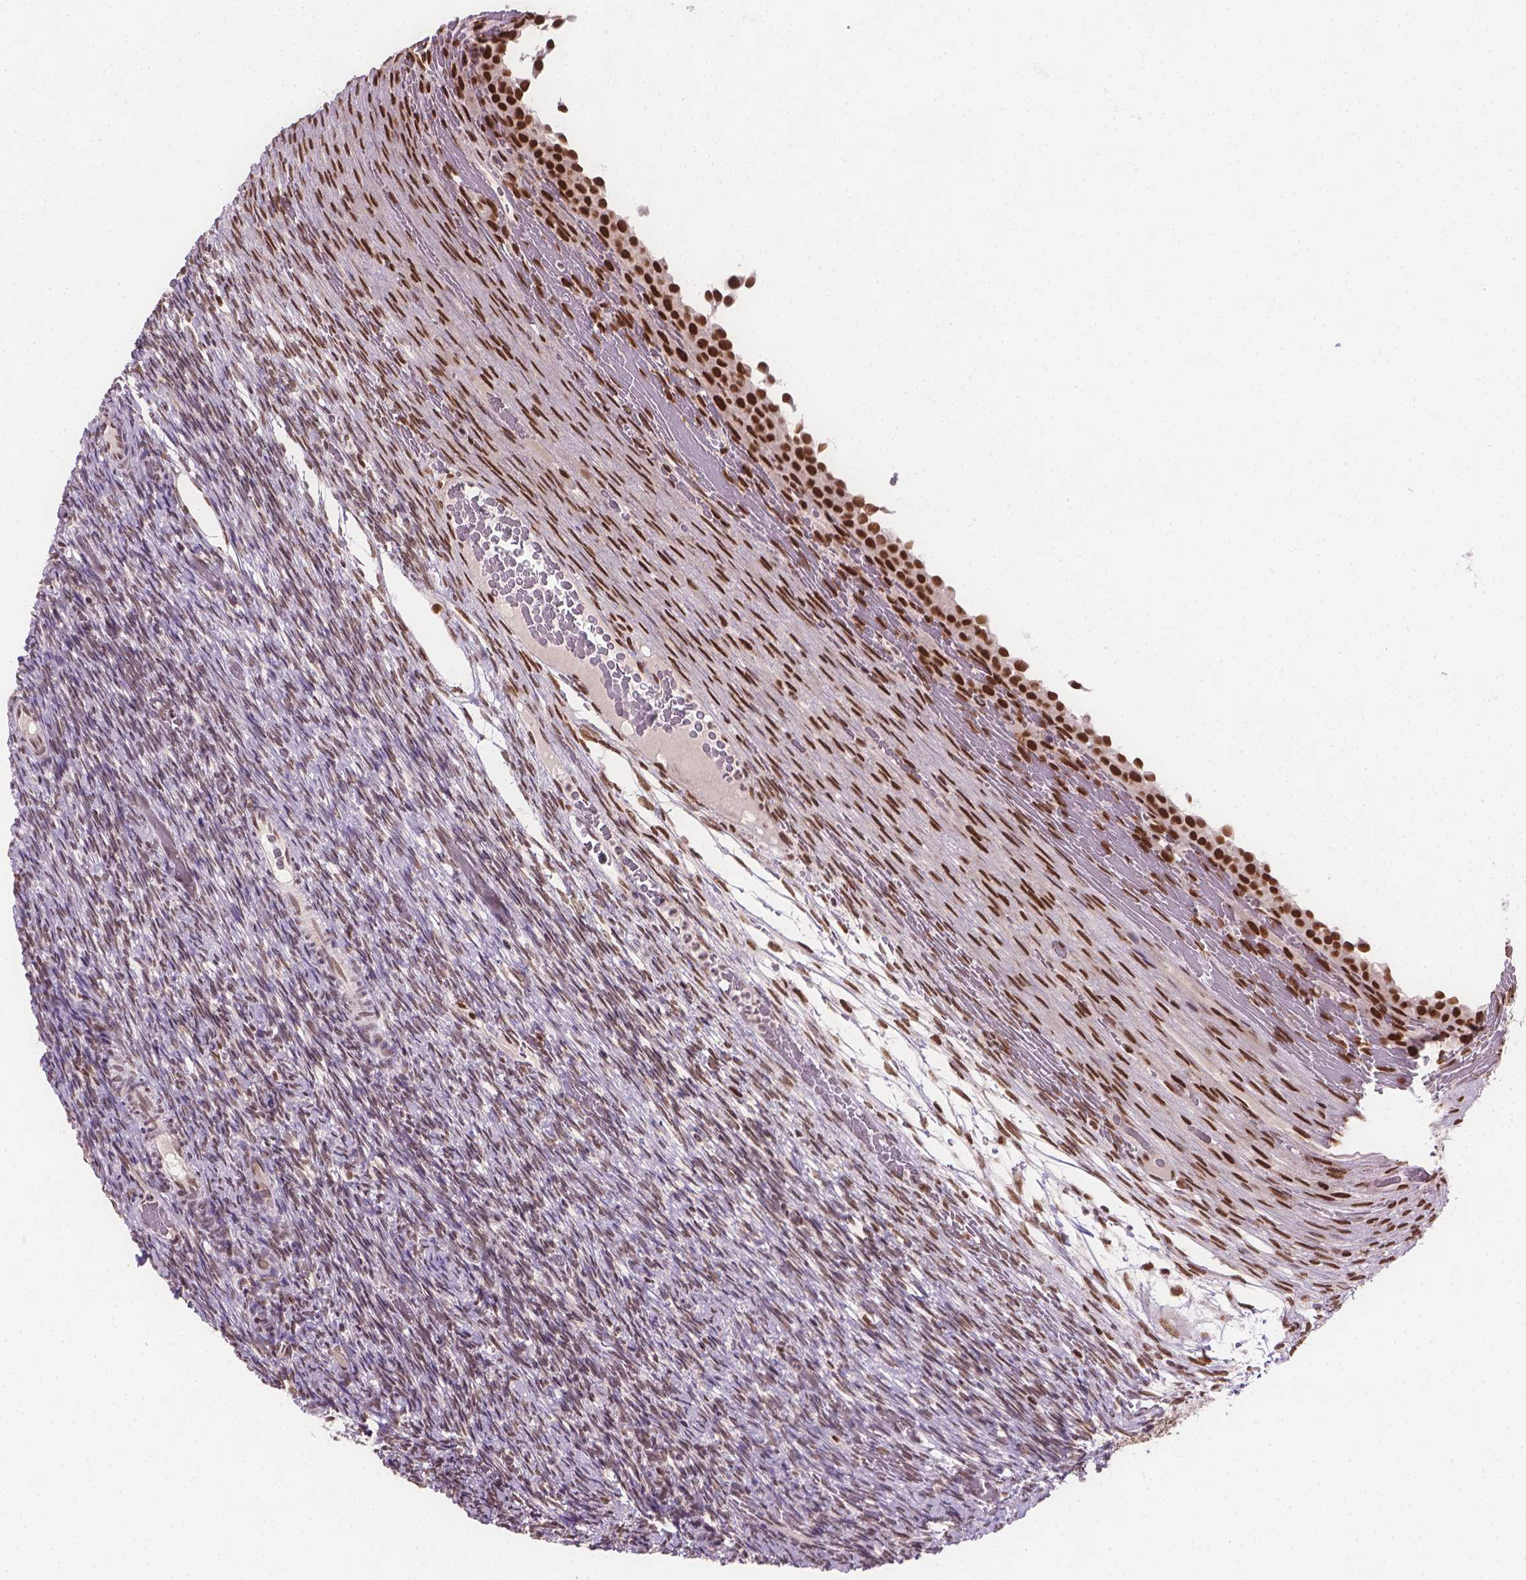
{"staining": {"intensity": "moderate", "quantity": ">75%", "location": "nuclear"}, "tissue": "ovary", "cell_type": "Follicle cells", "image_type": "normal", "snomed": [{"axis": "morphology", "description": "Normal tissue, NOS"}, {"axis": "topography", "description": "Ovary"}], "caption": "Protein staining demonstrates moderate nuclear expression in about >75% of follicle cells in benign ovary. (DAB (3,3'-diaminobenzidine) IHC with brightfield microscopy, high magnification).", "gene": "FANCE", "patient": {"sex": "female", "age": 34}}